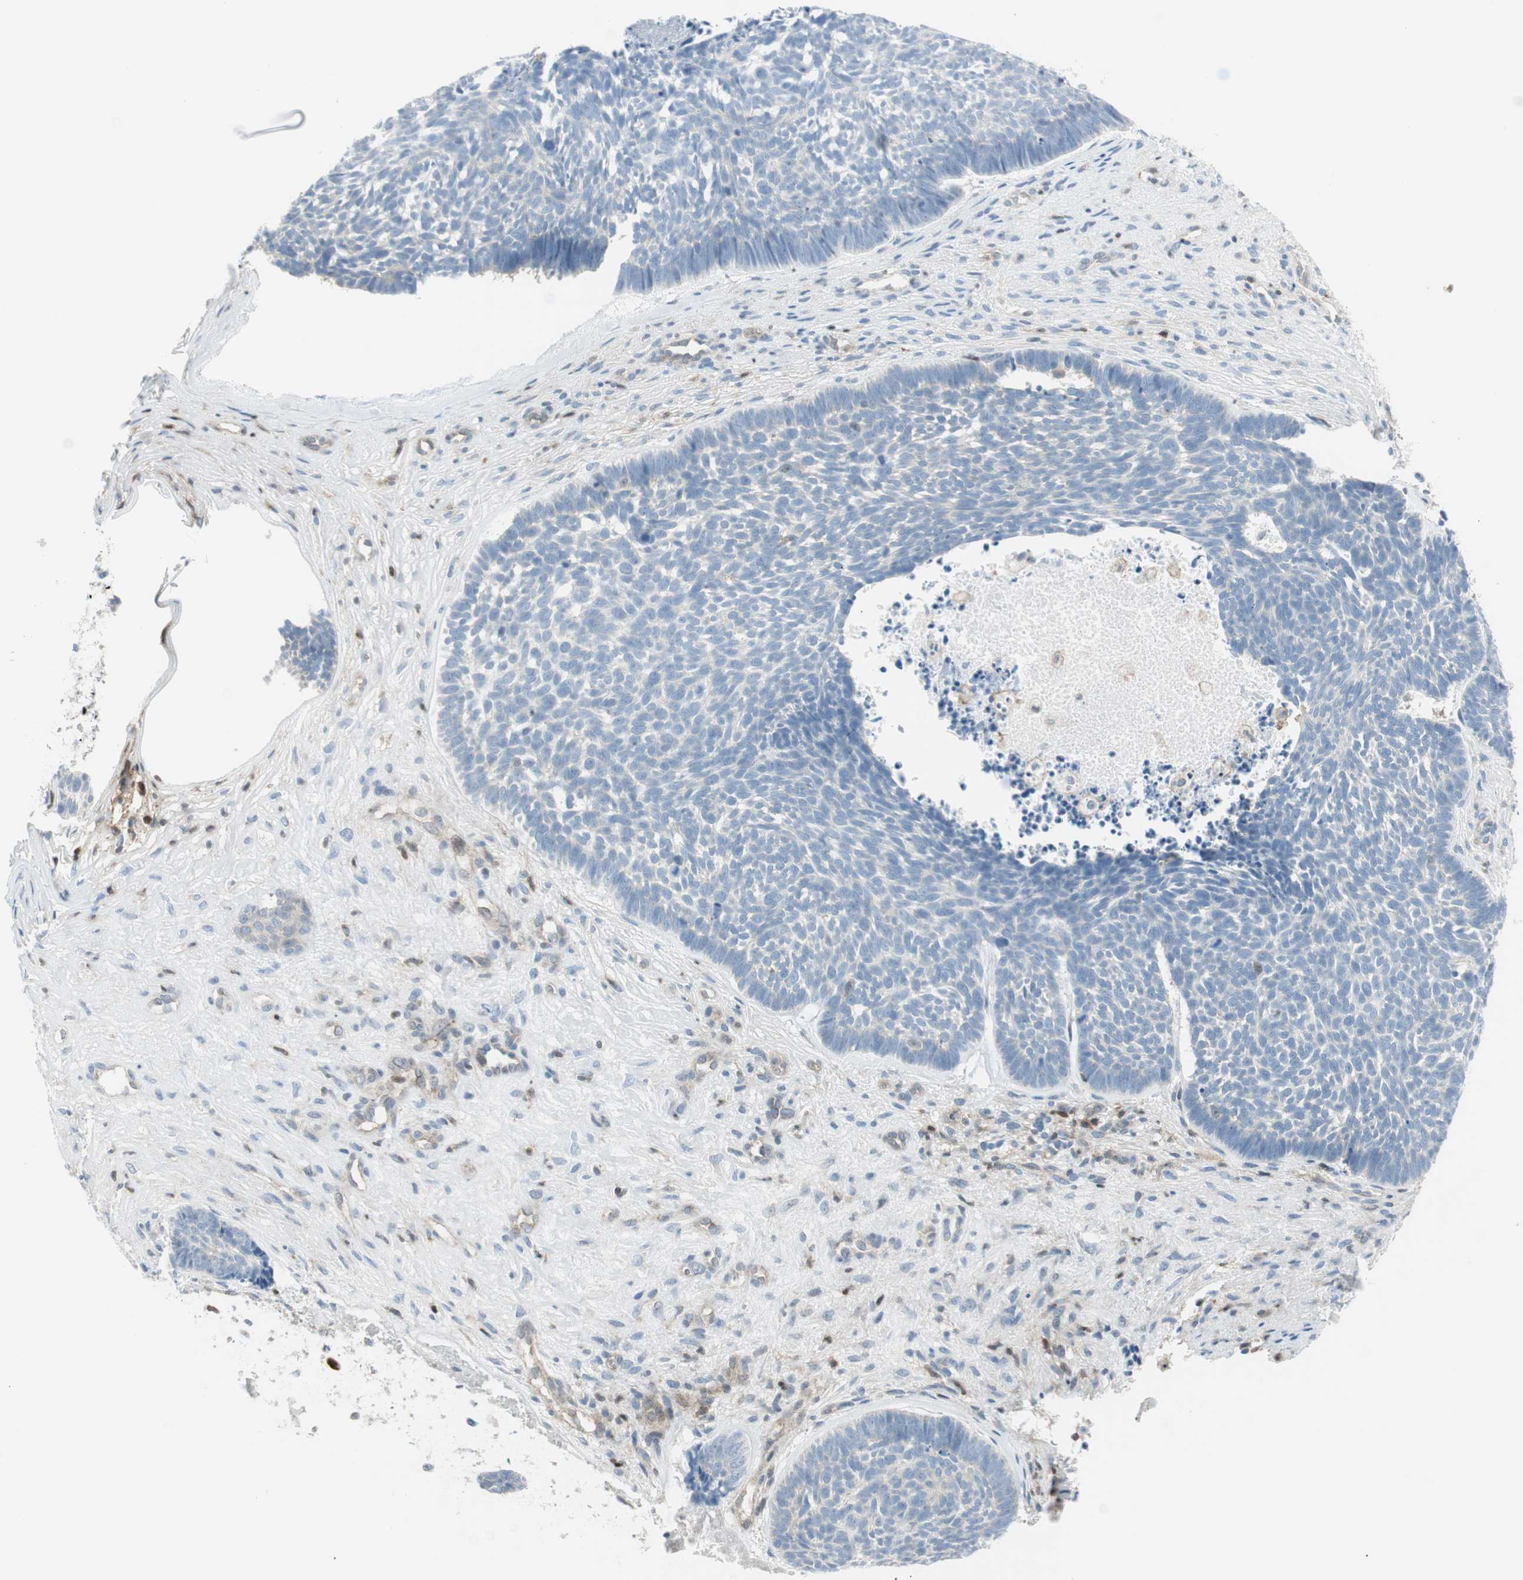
{"staining": {"intensity": "negative", "quantity": "none", "location": "none"}, "tissue": "skin cancer", "cell_type": "Tumor cells", "image_type": "cancer", "snomed": [{"axis": "morphology", "description": "Basal cell carcinoma"}, {"axis": "topography", "description": "Skin"}], "caption": "Tumor cells show no significant protein positivity in skin basal cell carcinoma.", "gene": "PPP1CA", "patient": {"sex": "male", "age": 84}}